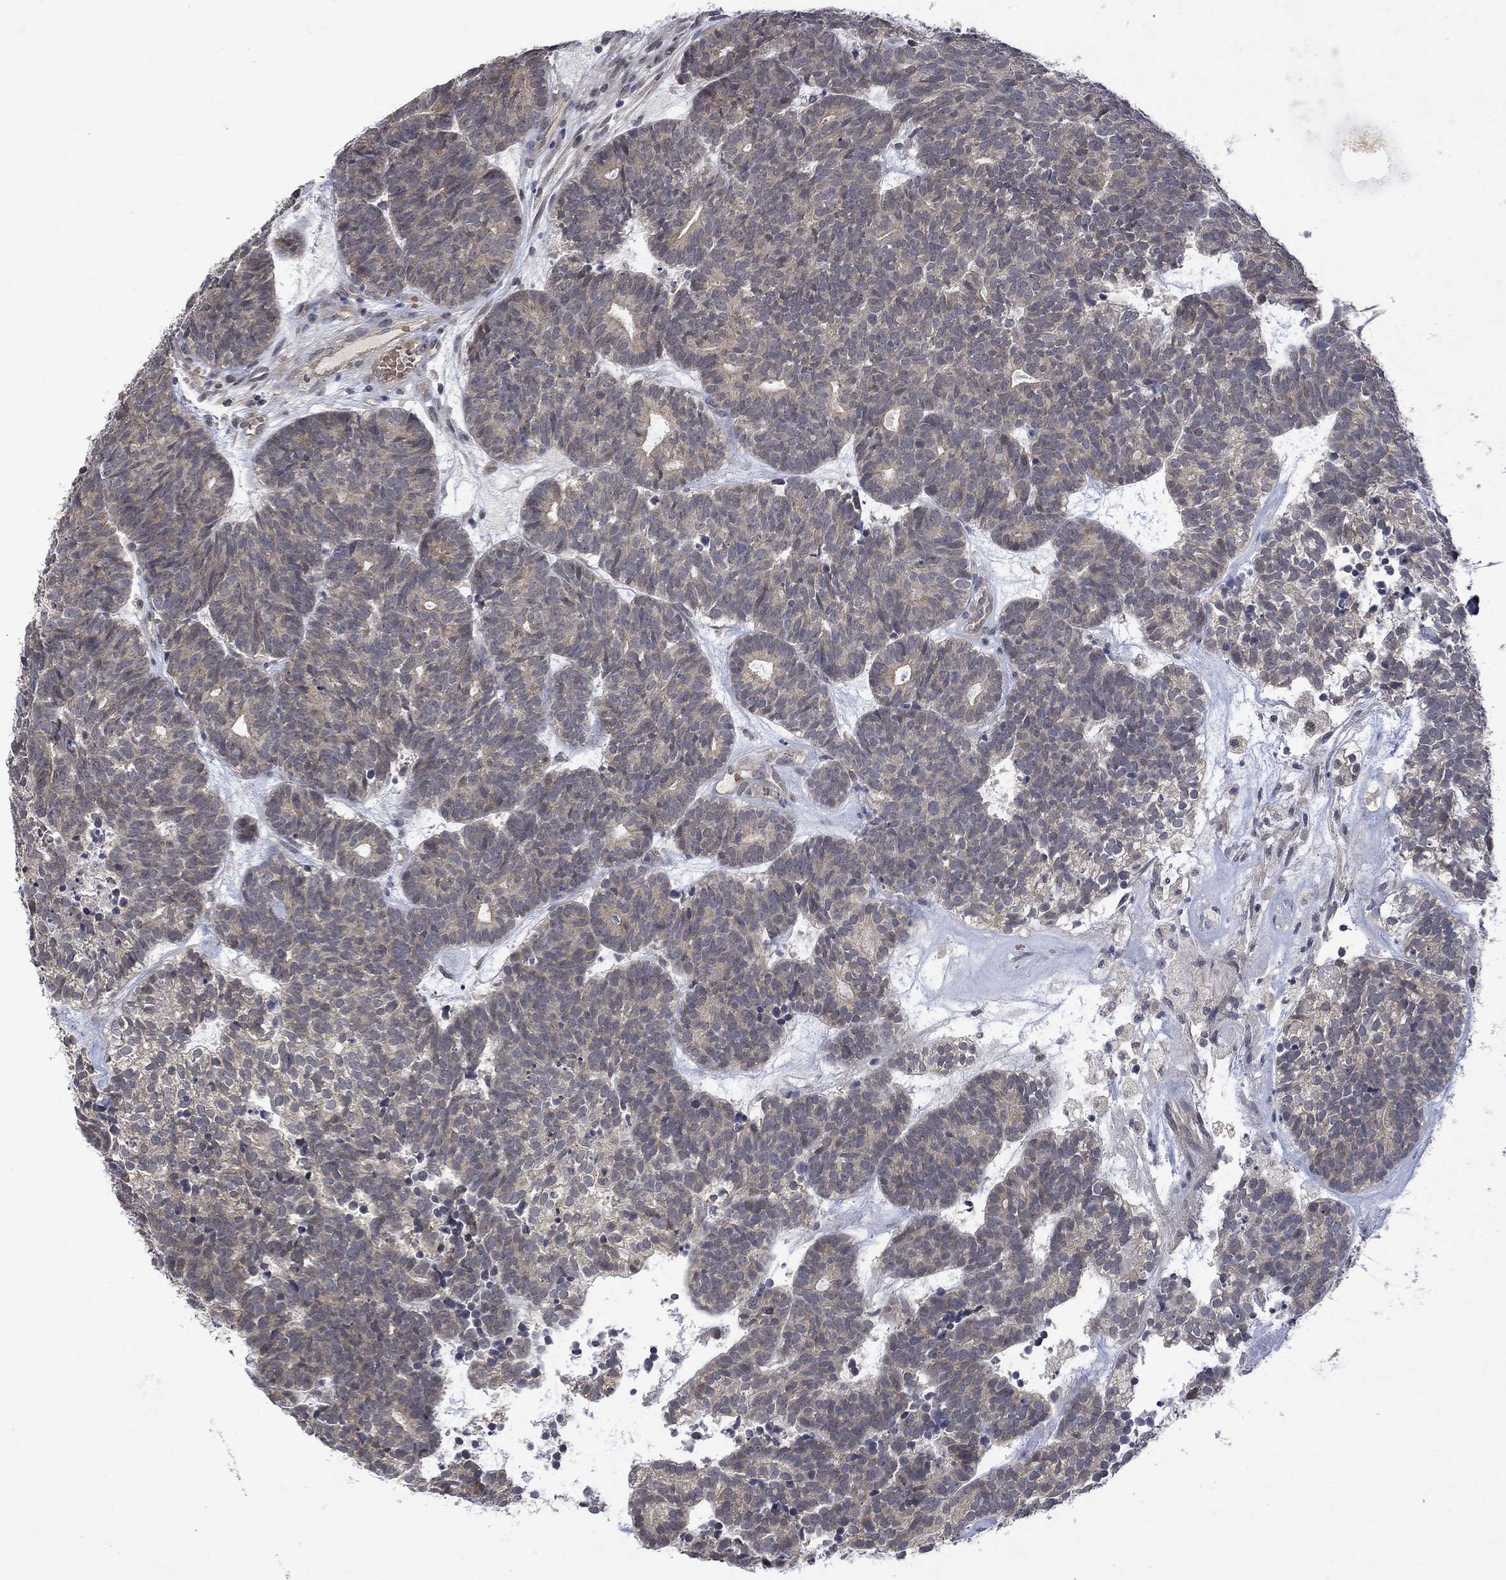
{"staining": {"intensity": "negative", "quantity": "none", "location": "none"}, "tissue": "head and neck cancer", "cell_type": "Tumor cells", "image_type": "cancer", "snomed": [{"axis": "morphology", "description": "Adenocarcinoma, NOS"}, {"axis": "topography", "description": "Head-Neck"}], "caption": "This is an immunohistochemistry image of adenocarcinoma (head and neck). There is no expression in tumor cells.", "gene": "GRIN2D", "patient": {"sex": "female", "age": 81}}